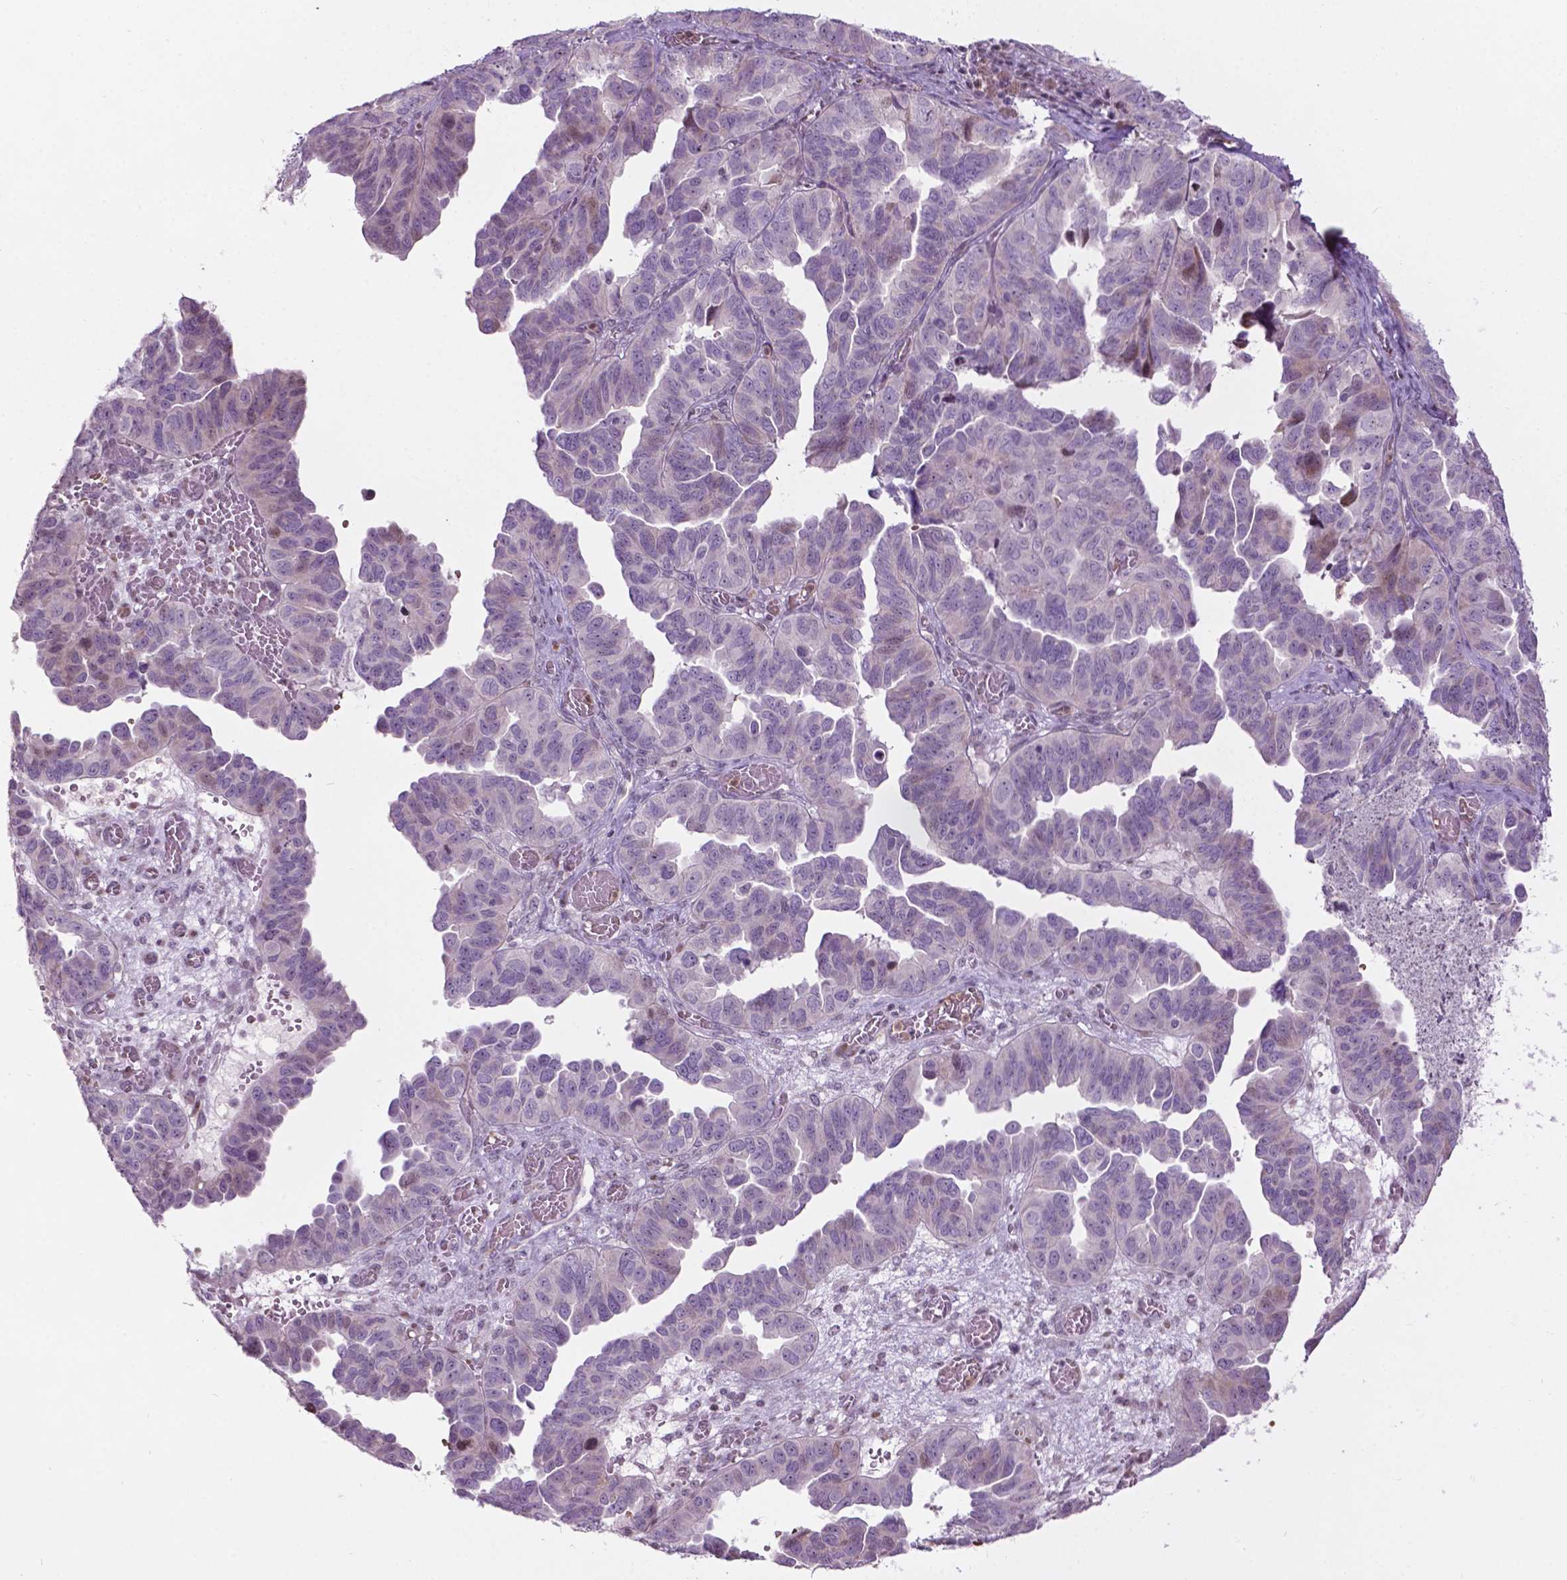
{"staining": {"intensity": "negative", "quantity": "none", "location": "none"}, "tissue": "ovarian cancer", "cell_type": "Tumor cells", "image_type": "cancer", "snomed": [{"axis": "morphology", "description": "Cystadenocarcinoma, serous, NOS"}, {"axis": "topography", "description": "Ovary"}], "caption": "Serous cystadenocarcinoma (ovarian) was stained to show a protein in brown. There is no significant positivity in tumor cells.", "gene": "PTPN18", "patient": {"sex": "female", "age": 64}}